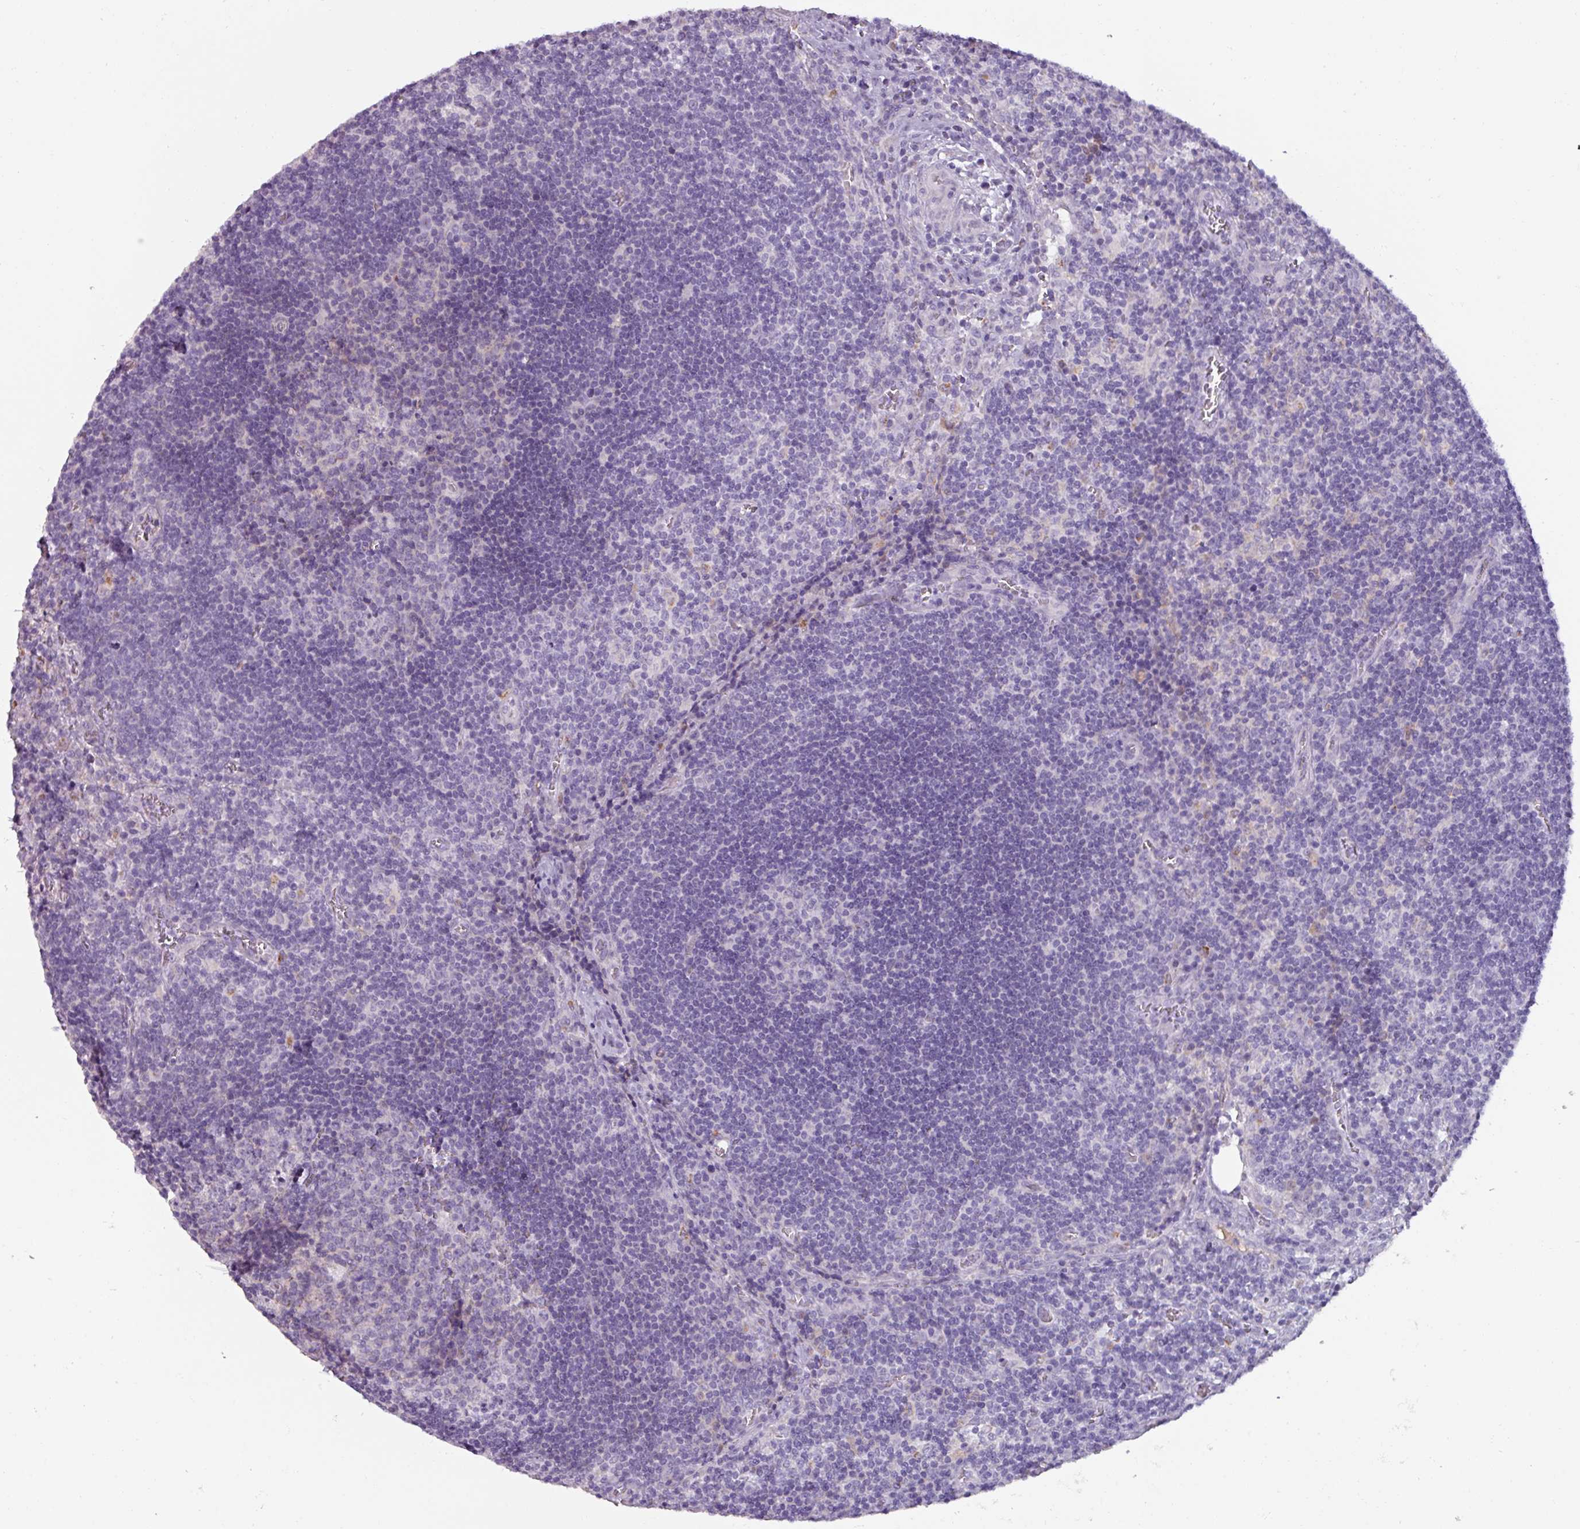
{"staining": {"intensity": "negative", "quantity": "none", "location": "none"}, "tissue": "lymph node", "cell_type": "Germinal center cells", "image_type": "normal", "snomed": [{"axis": "morphology", "description": "Normal tissue, NOS"}, {"axis": "topography", "description": "Lymph node"}], "caption": "DAB immunohistochemical staining of normal human lymph node reveals no significant expression in germinal center cells. (DAB (3,3'-diaminobenzidine) immunohistochemistry (IHC) with hematoxylin counter stain).", "gene": "SPESP1", "patient": {"sex": "male", "age": 50}}